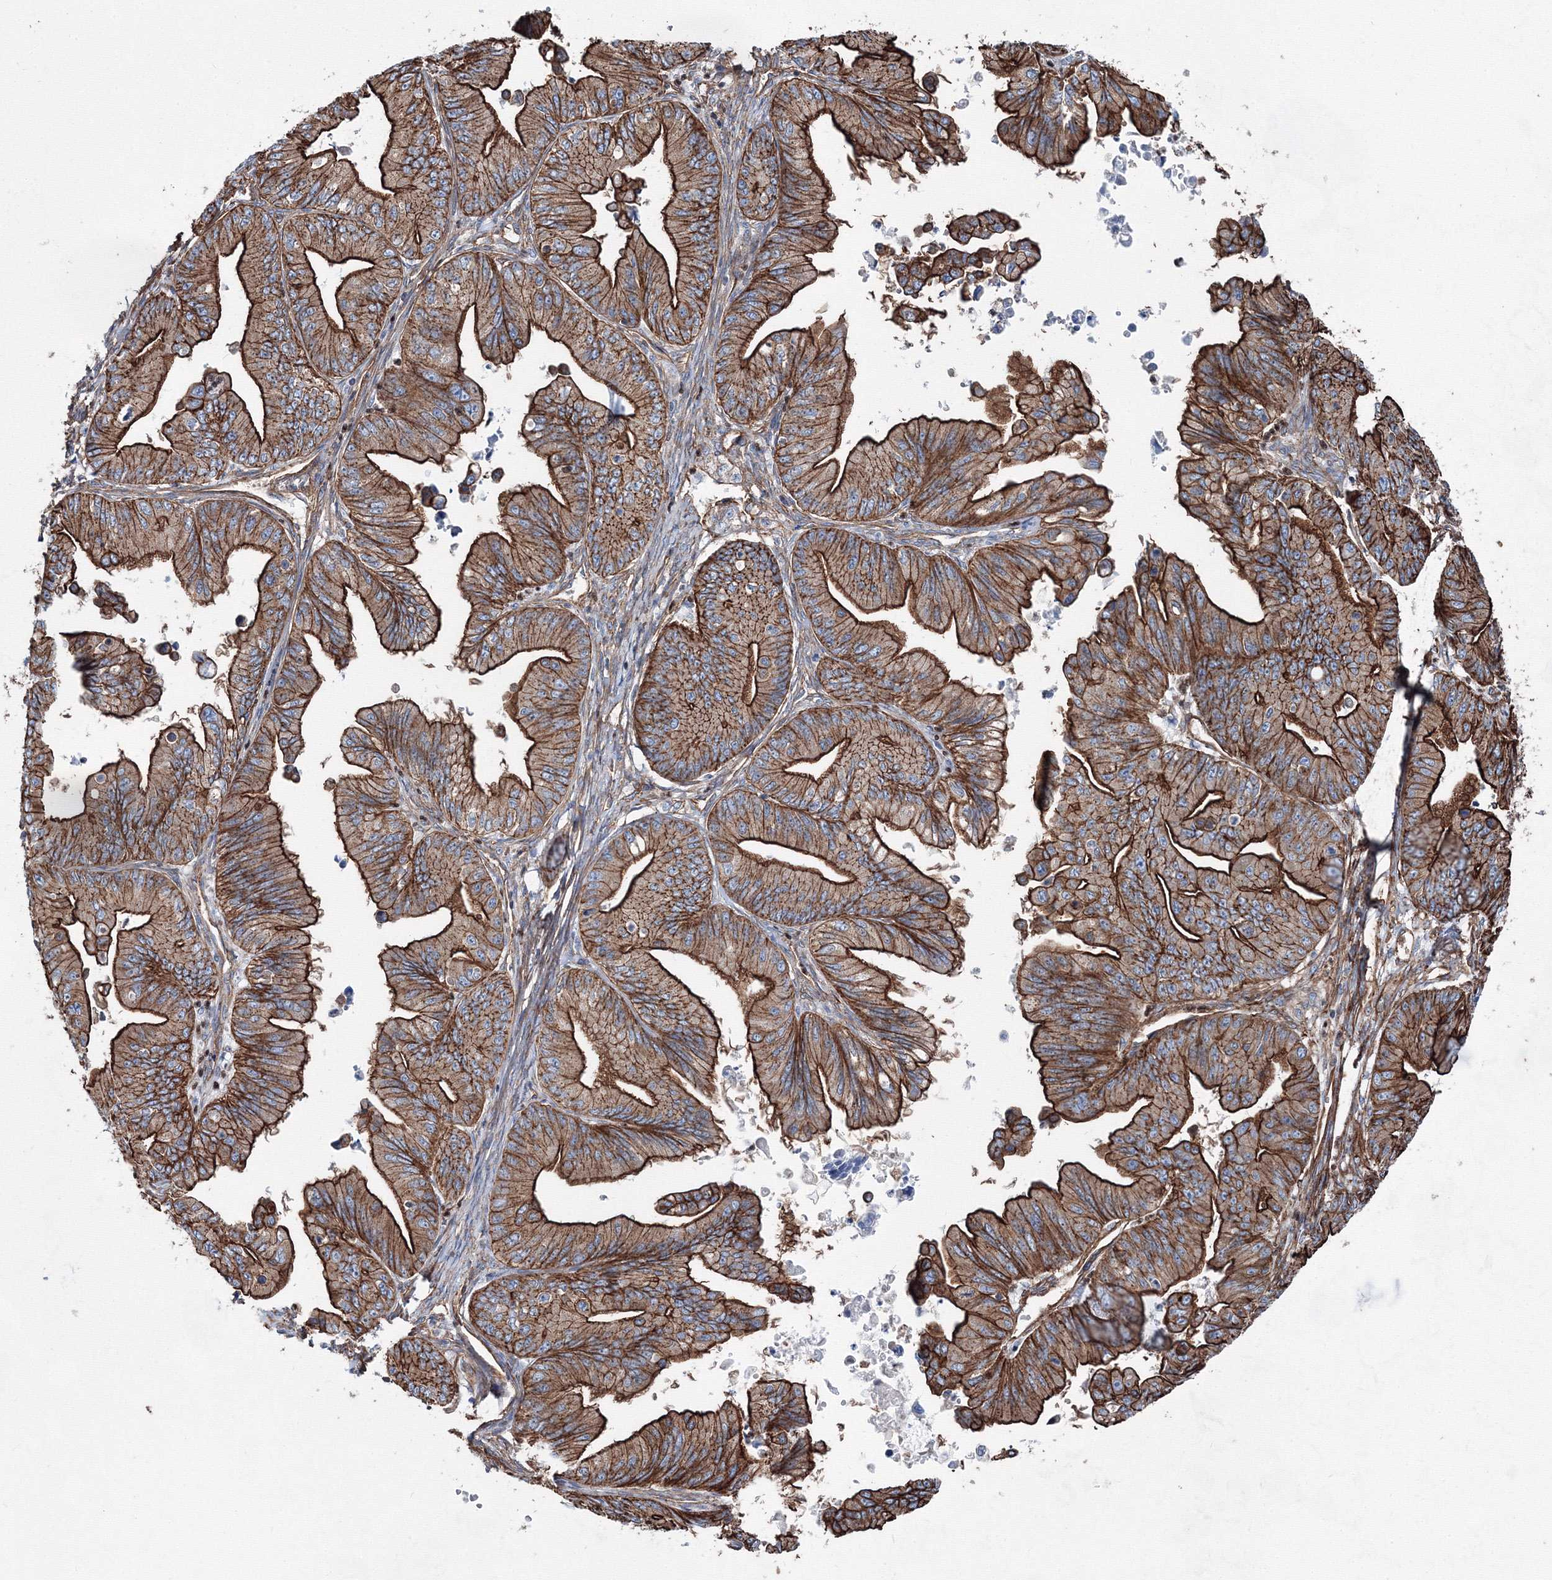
{"staining": {"intensity": "strong", "quantity": ">75%", "location": "cytoplasmic/membranous"}, "tissue": "ovarian cancer", "cell_type": "Tumor cells", "image_type": "cancer", "snomed": [{"axis": "morphology", "description": "Cystadenocarcinoma, mucinous, NOS"}, {"axis": "topography", "description": "Ovary"}], "caption": "Protein staining of mucinous cystadenocarcinoma (ovarian) tissue shows strong cytoplasmic/membranous expression in approximately >75% of tumor cells. Nuclei are stained in blue.", "gene": "ANKRD37", "patient": {"sex": "female", "age": 71}}